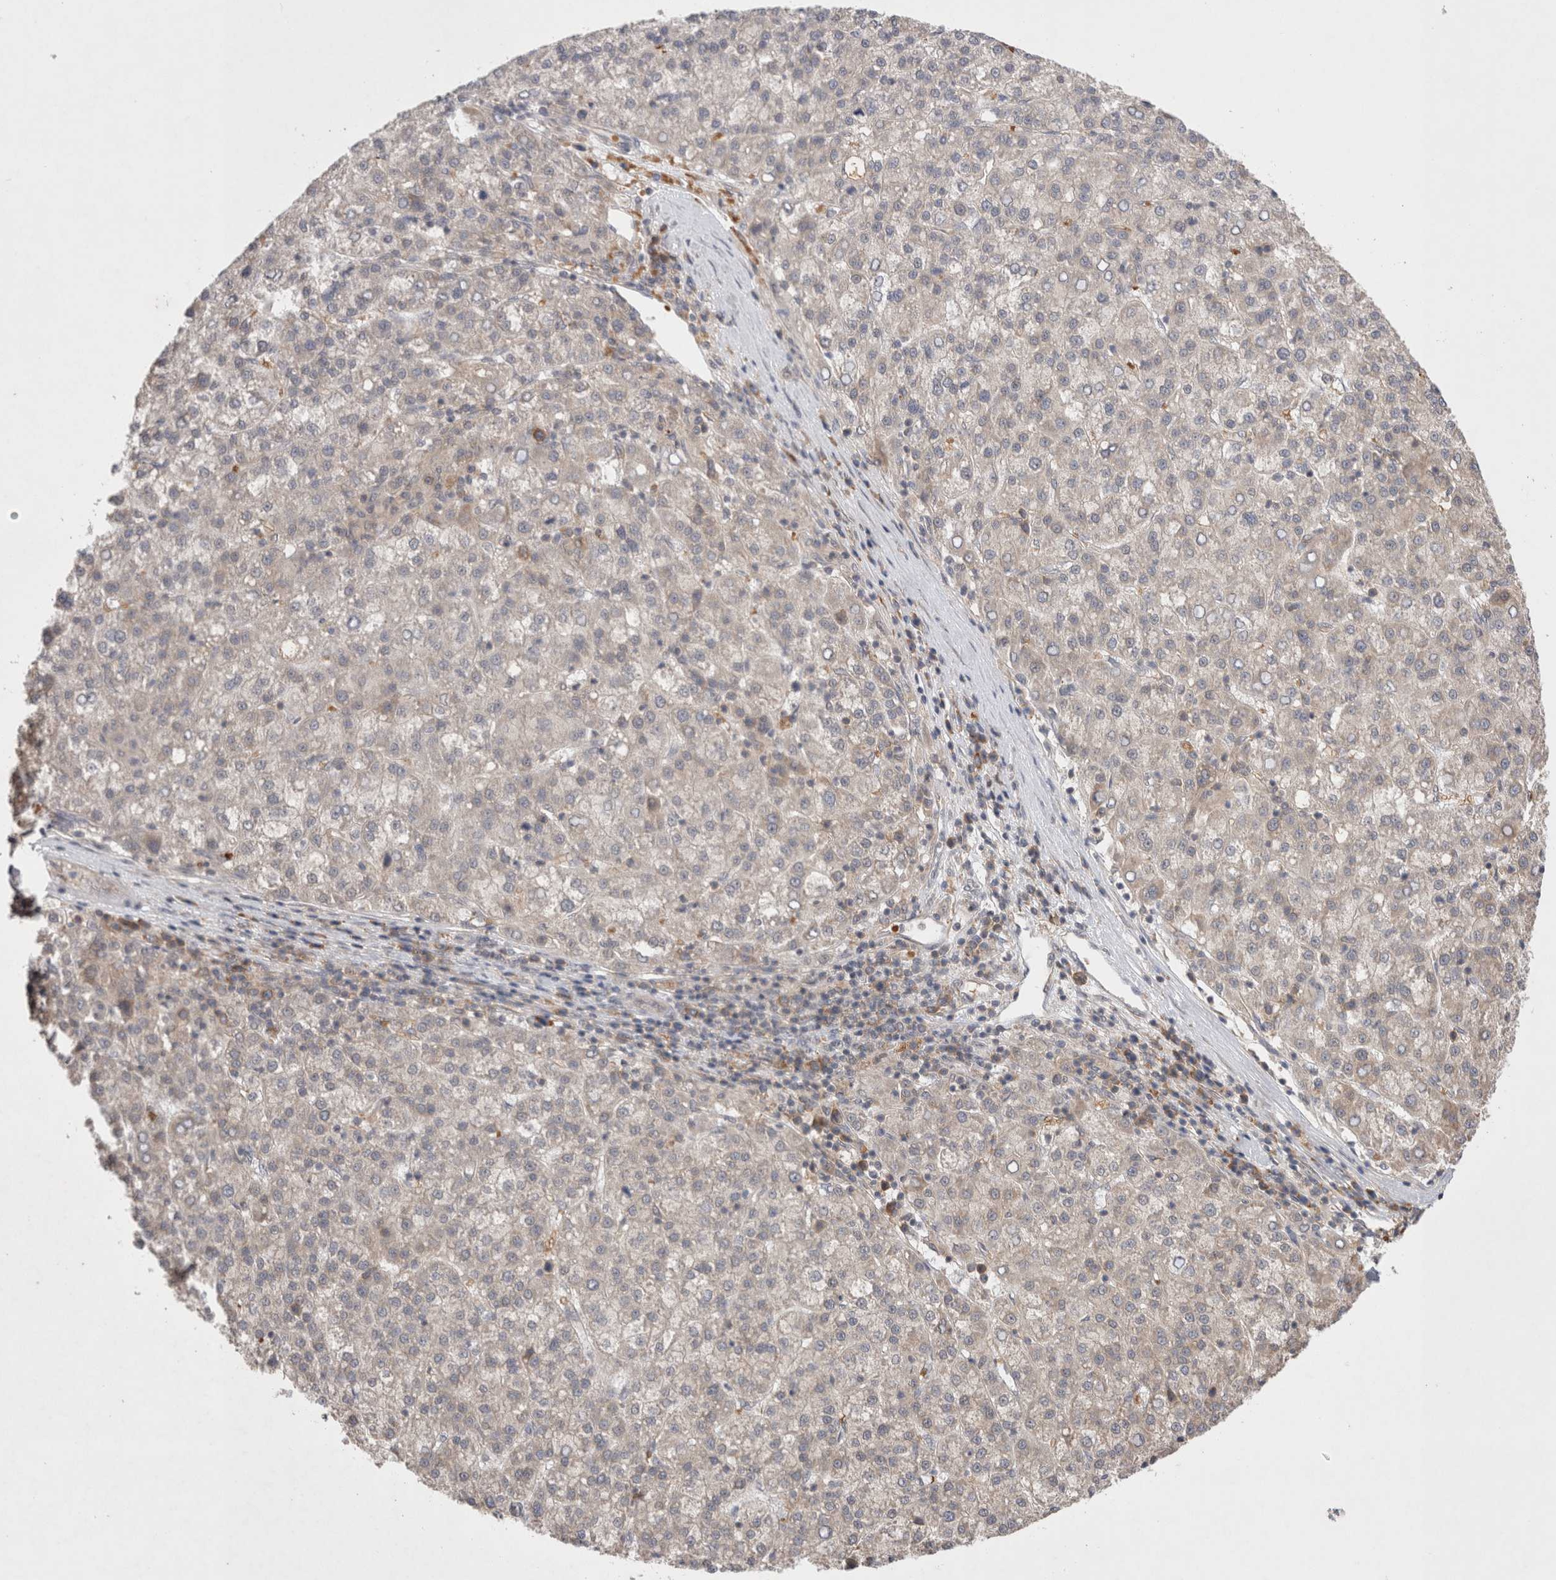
{"staining": {"intensity": "weak", "quantity": "<25%", "location": "cytoplasmic/membranous"}, "tissue": "liver cancer", "cell_type": "Tumor cells", "image_type": "cancer", "snomed": [{"axis": "morphology", "description": "Carcinoma, Hepatocellular, NOS"}, {"axis": "topography", "description": "Liver"}], "caption": "An image of human liver cancer is negative for staining in tumor cells.", "gene": "EIF3E", "patient": {"sex": "female", "age": 58}}